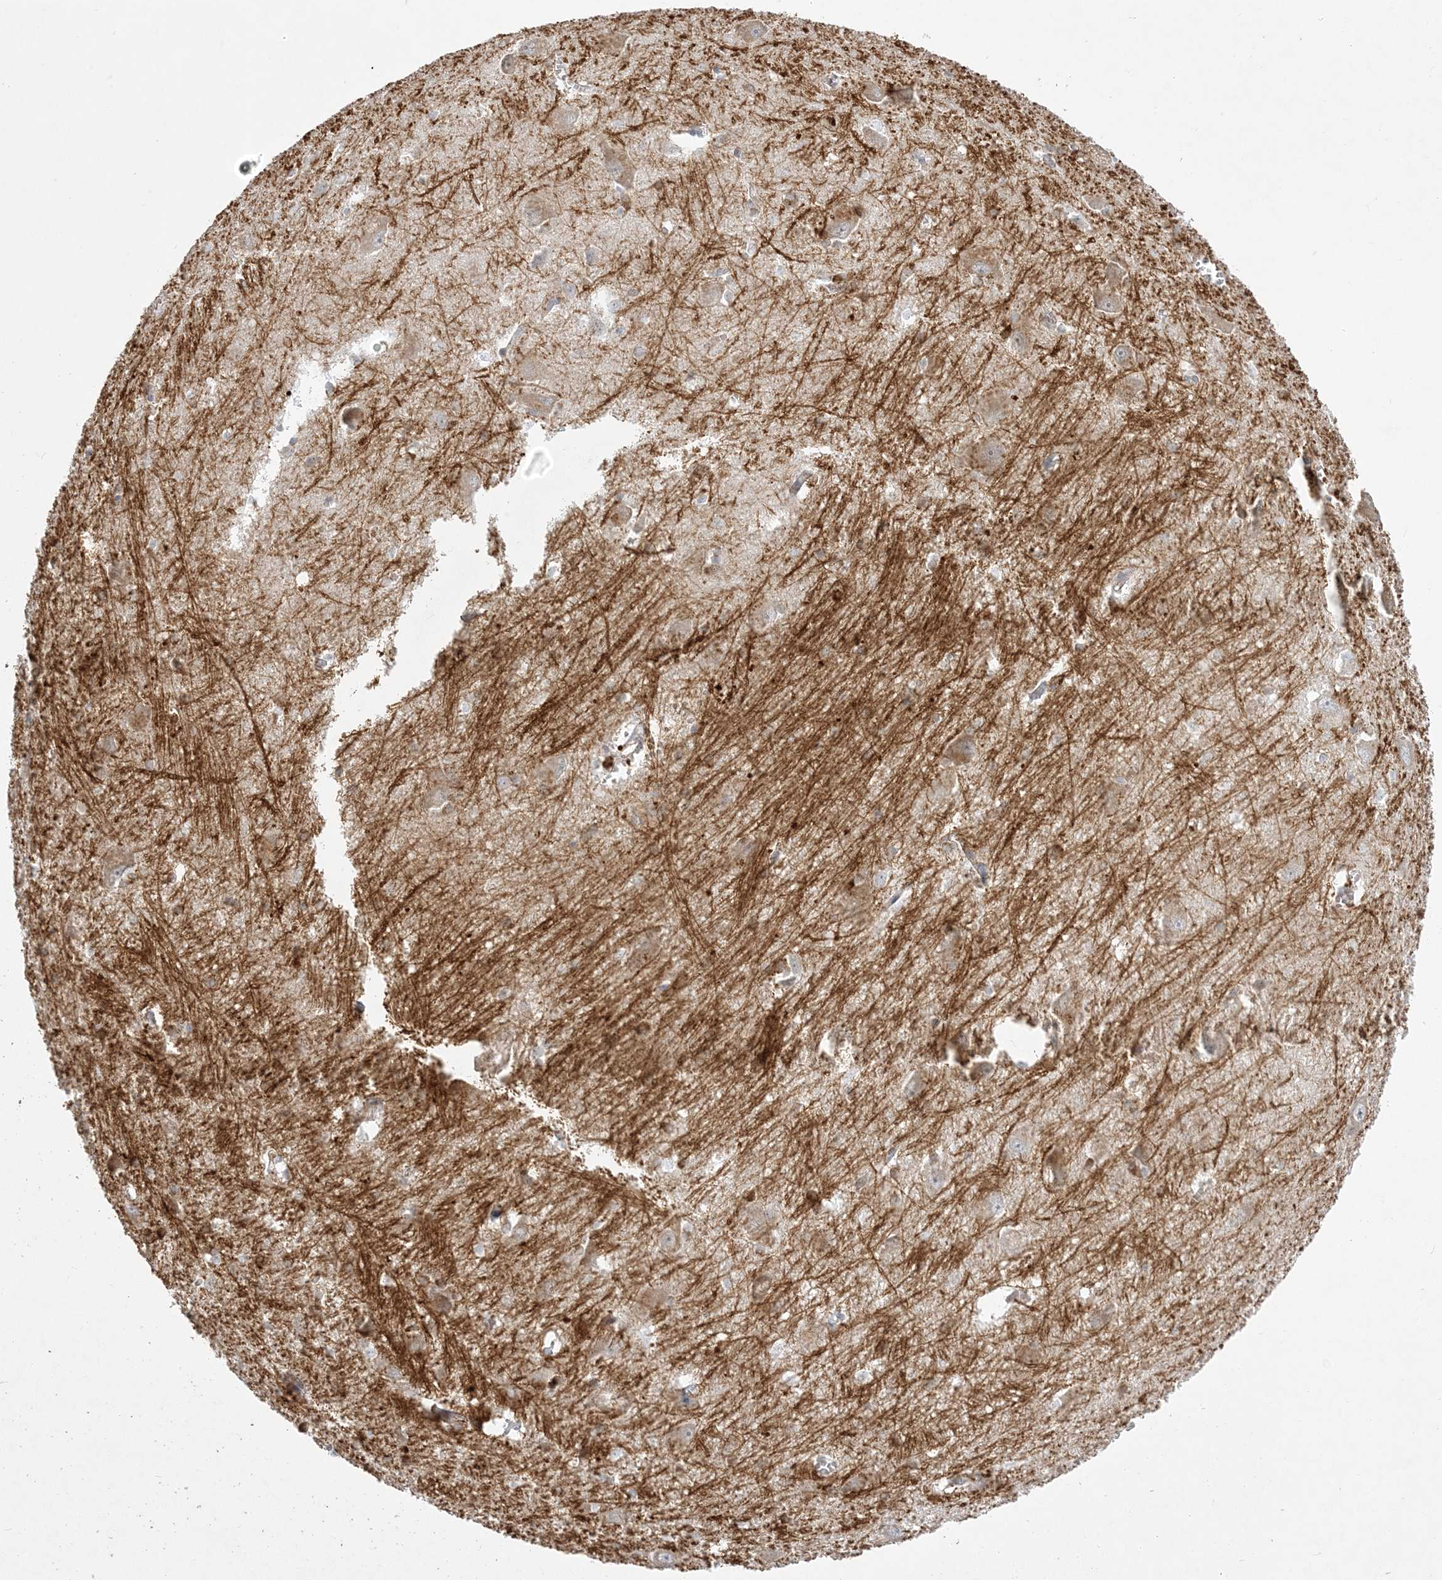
{"staining": {"intensity": "negative", "quantity": "none", "location": "none"}, "tissue": "caudate", "cell_type": "Glial cells", "image_type": "normal", "snomed": [{"axis": "morphology", "description": "Normal tissue, NOS"}, {"axis": "topography", "description": "Lateral ventricle wall"}], "caption": "High magnification brightfield microscopy of benign caudate stained with DAB (brown) and counterstained with hematoxylin (blue): glial cells show no significant staining. (Immunohistochemistry, brightfield microscopy, high magnification).", "gene": "ADAMTS12", "patient": {"sex": "male", "age": 37}}